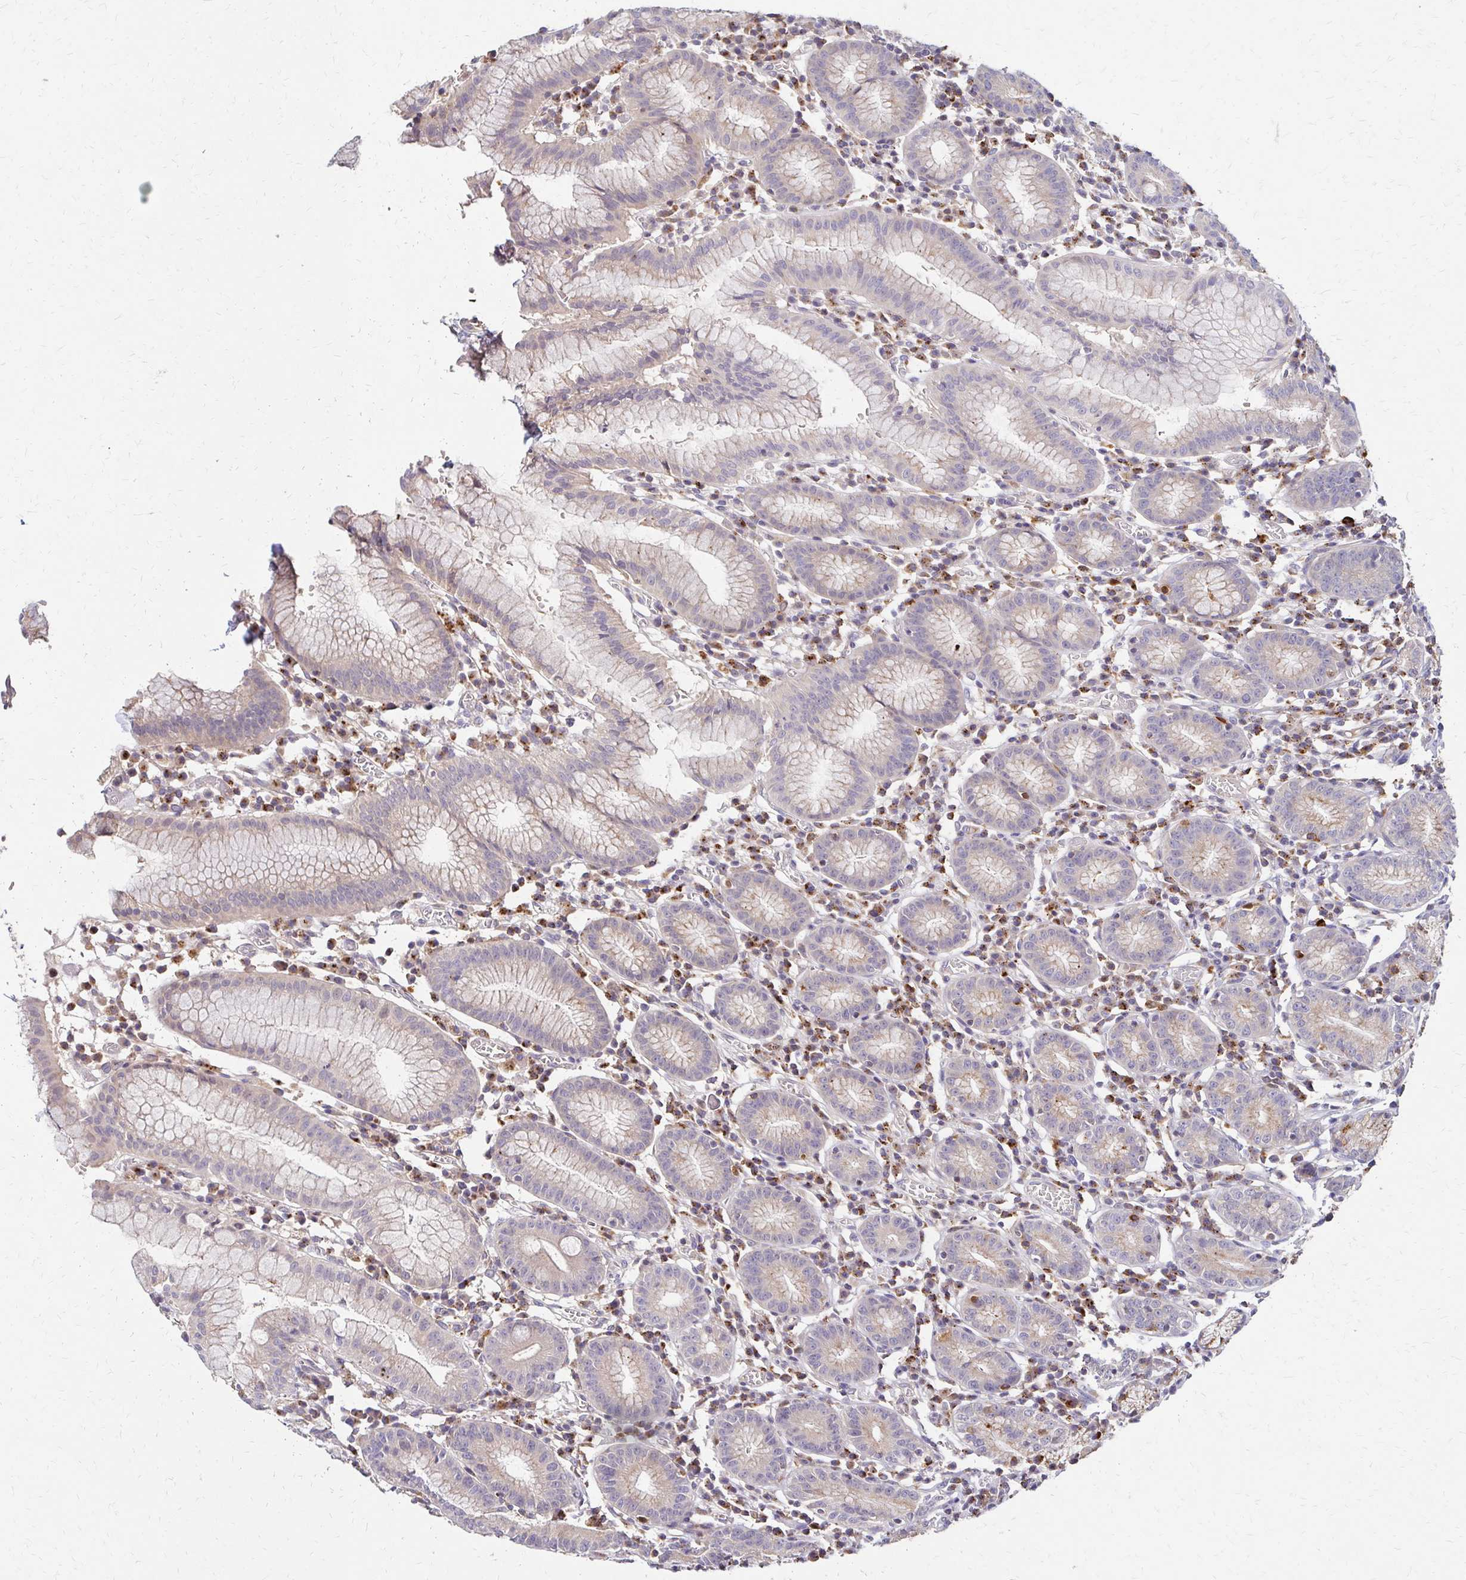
{"staining": {"intensity": "moderate", "quantity": "25%-75%", "location": "cytoplasmic/membranous"}, "tissue": "stomach", "cell_type": "Glandular cells", "image_type": "normal", "snomed": [{"axis": "morphology", "description": "Normal tissue, NOS"}, {"axis": "topography", "description": "Stomach"}], "caption": "This is an image of immunohistochemistry (IHC) staining of benign stomach, which shows moderate staining in the cytoplasmic/membranous of glandular cells.", "gene": "IDUA", "patient": {"sex": "male", "age": 55}}